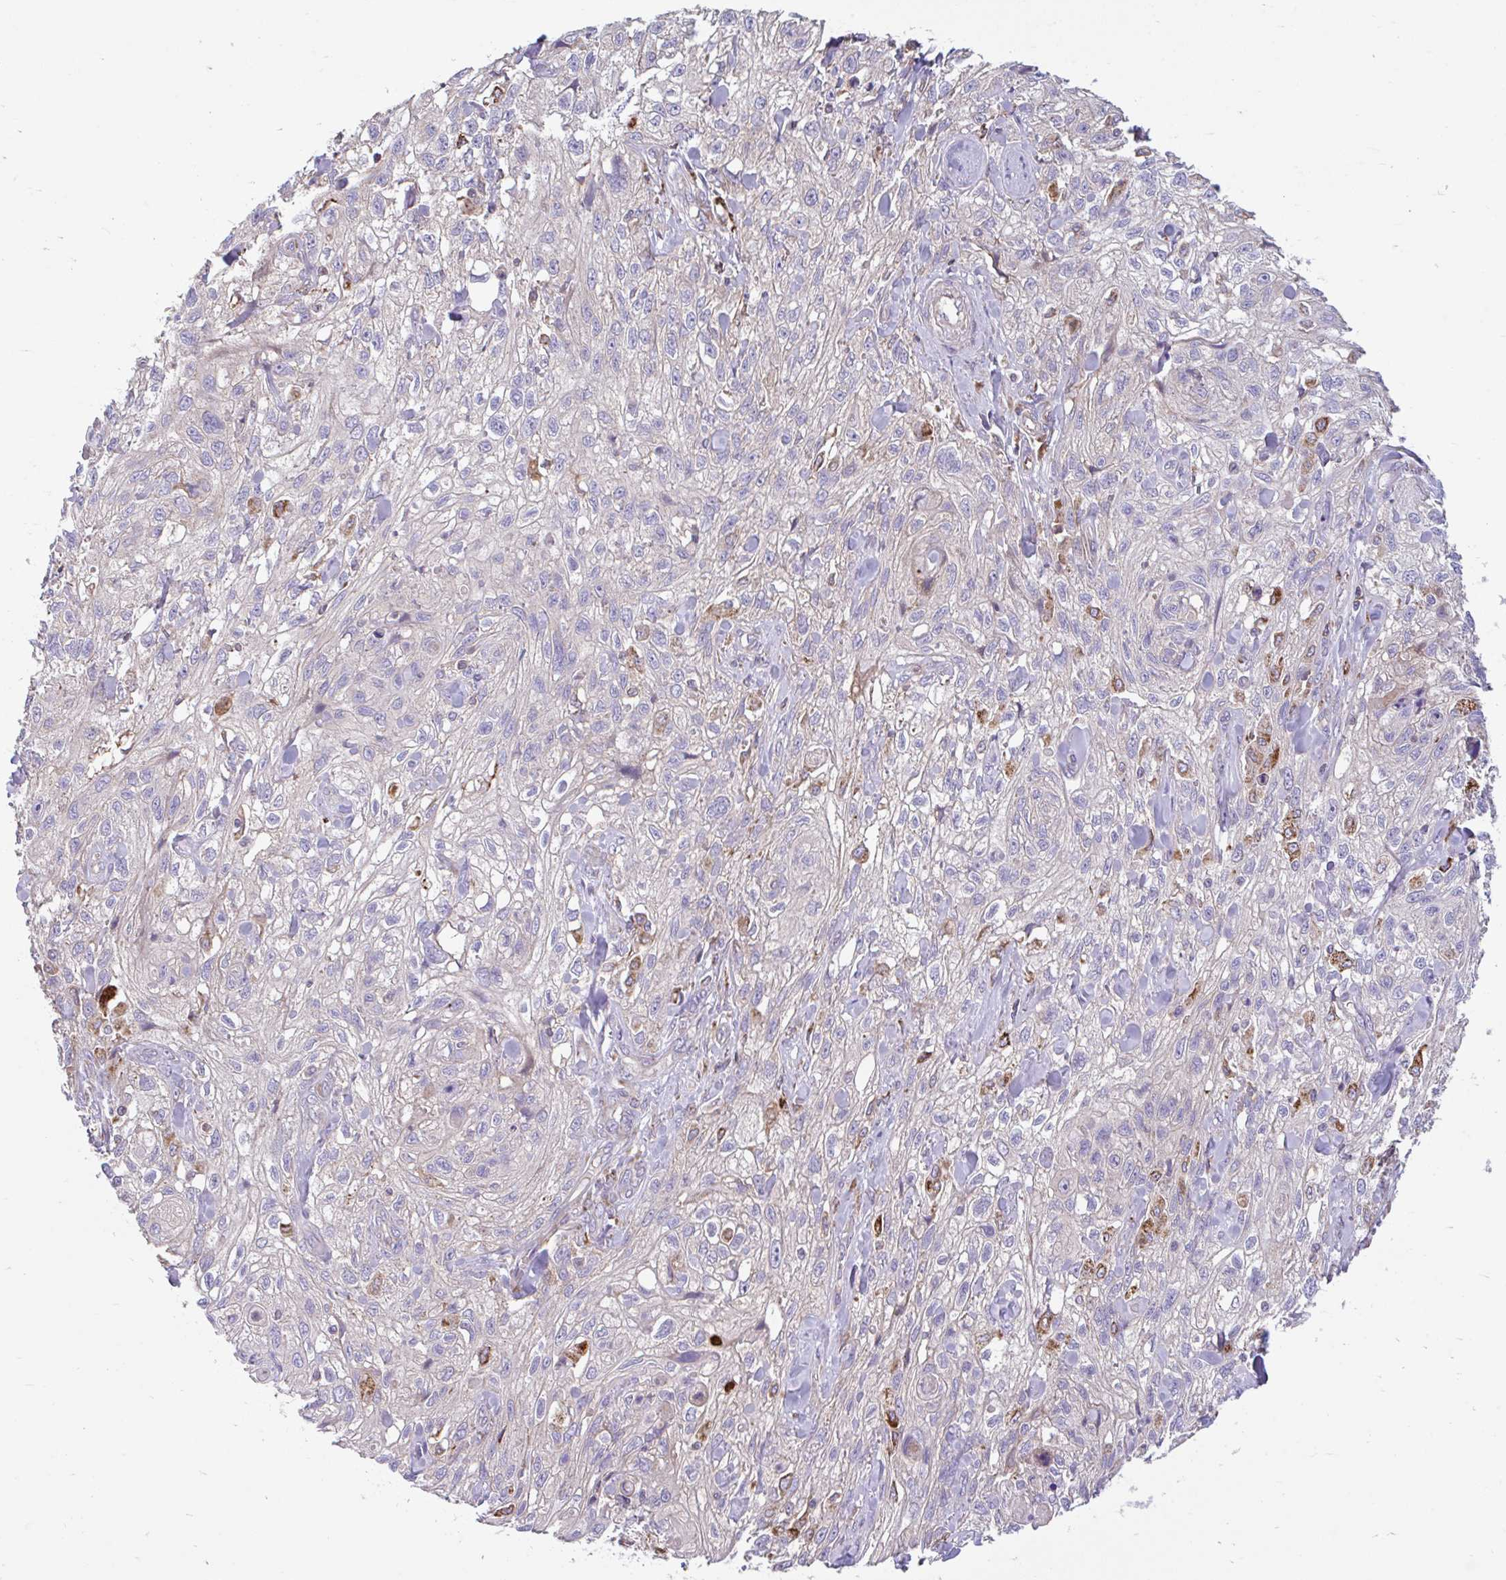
{"staining": {"intensity": "negative", "quantity": "none", "location": "none"}, "tissue": "skin cancer", "cell_type": "Tumor cells", "image_type": "cancer", "snomed": [{"axis": "morphology", "description": "Squamous cell carcinoma, NOS"}, {"axis": "topography", "description": "Skin"}, {"axis": "topography", "description": "Vulva"}], "caption": "Immunohistochemistry (IHC) of human skin squamous cell carcinoma demonstrates no staining in tumor cells. The staining is performed using DAB (3,3'-diaminobenzidine) brown chromogen with nuclei counter-stained in using hematoxylin.", "gene": "RALBP1", "patient": {"sex": "female", "age": 86}}